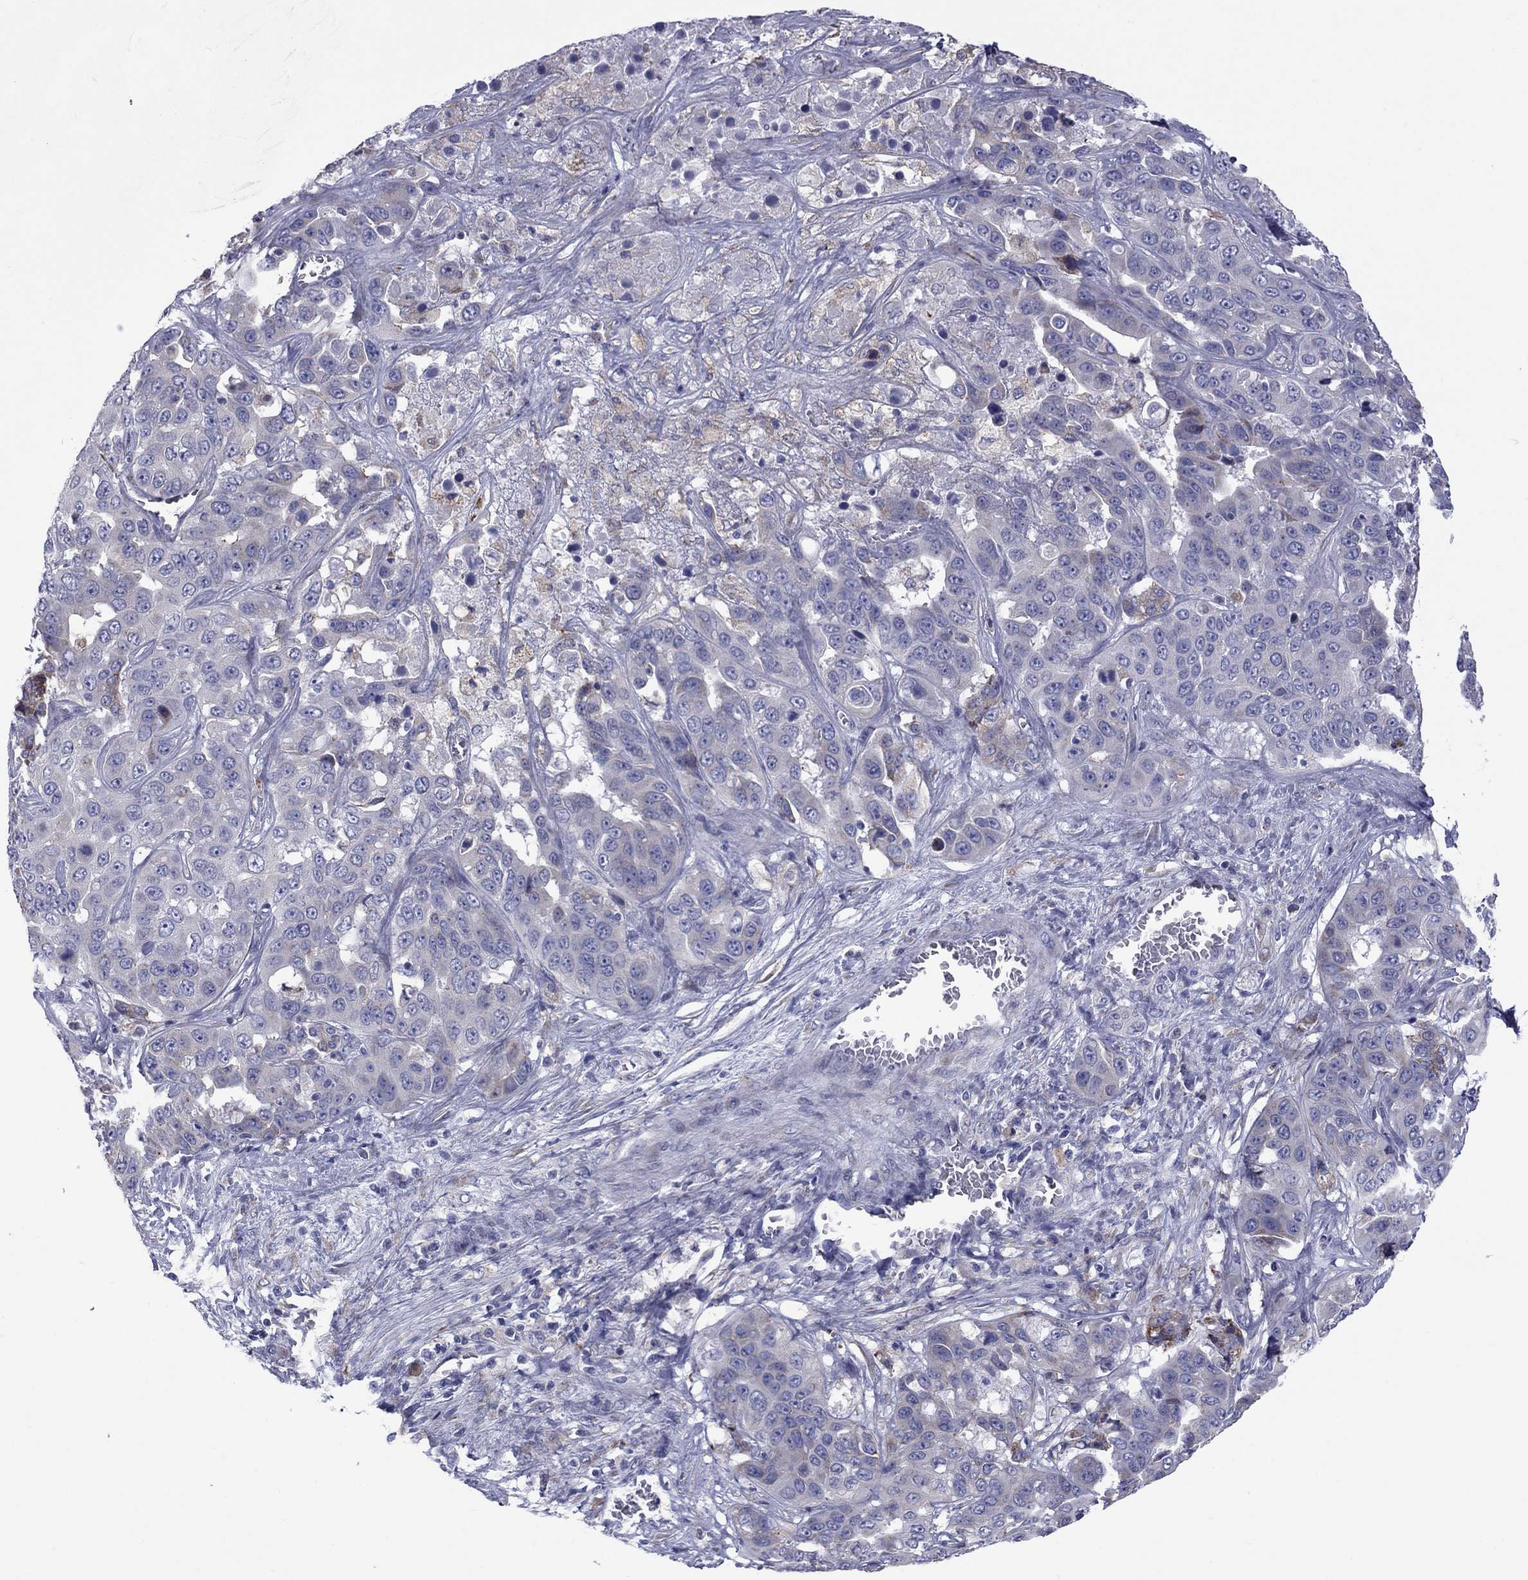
{"staining": {"intensity": "negative", "quantity": "none", "location": "none"}, "tissue": "liver cancer", "cell_type": "Tumor cells", "image_type": "cancer", "snomed": [{"axis": "morphology", "description": "Cholangiocarcinoma"}, {"axis": "topography", "description": "Liver"}], "caption": "IHC of human liver cancer displays no positivity in tumor cells.", "gene": "TMPRSS11A", "patient": {"sex": "female", "age": 52}}